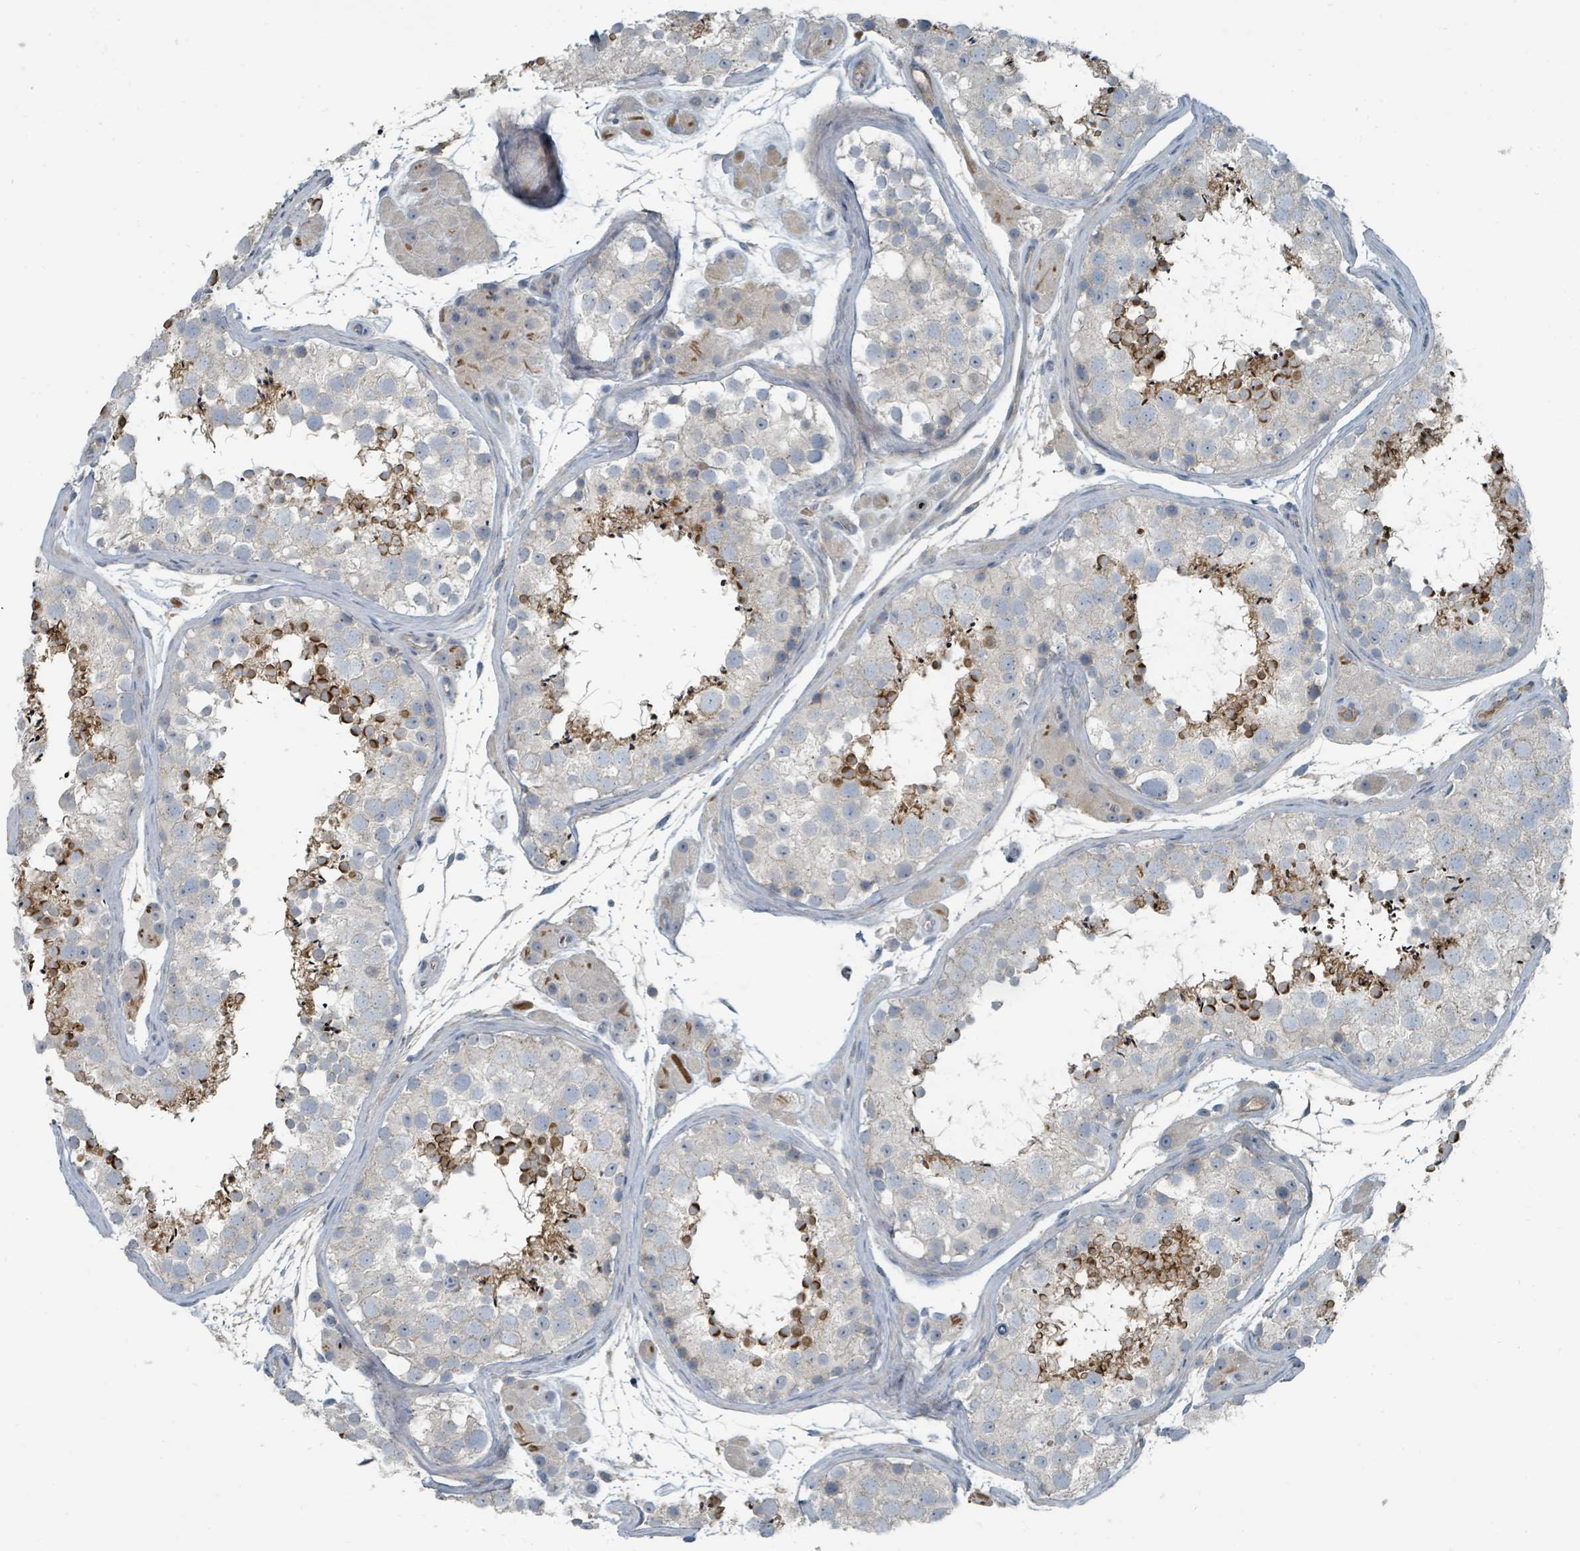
{"staining": {"intensity": "strong", "quantity": "<25%", "location": "cytoplasmic/membranous"}, "tissue": "testis", "cell_type": "Cells in seminiferous ducts", "image_type": "normal", "snomed": [{"axis": "morphology", "description": "Normal tissue, NOS"}, {"axis": "topography", "description": "Testis"}], "caption": "This image displays IHC staining of normal human testis, with medium strong cytoplasmic/membranous staining in about <25% of cells in seminiferous ducts.", "gene": "SLC44A5", "patient": {"sex": "male", "age": 41}}